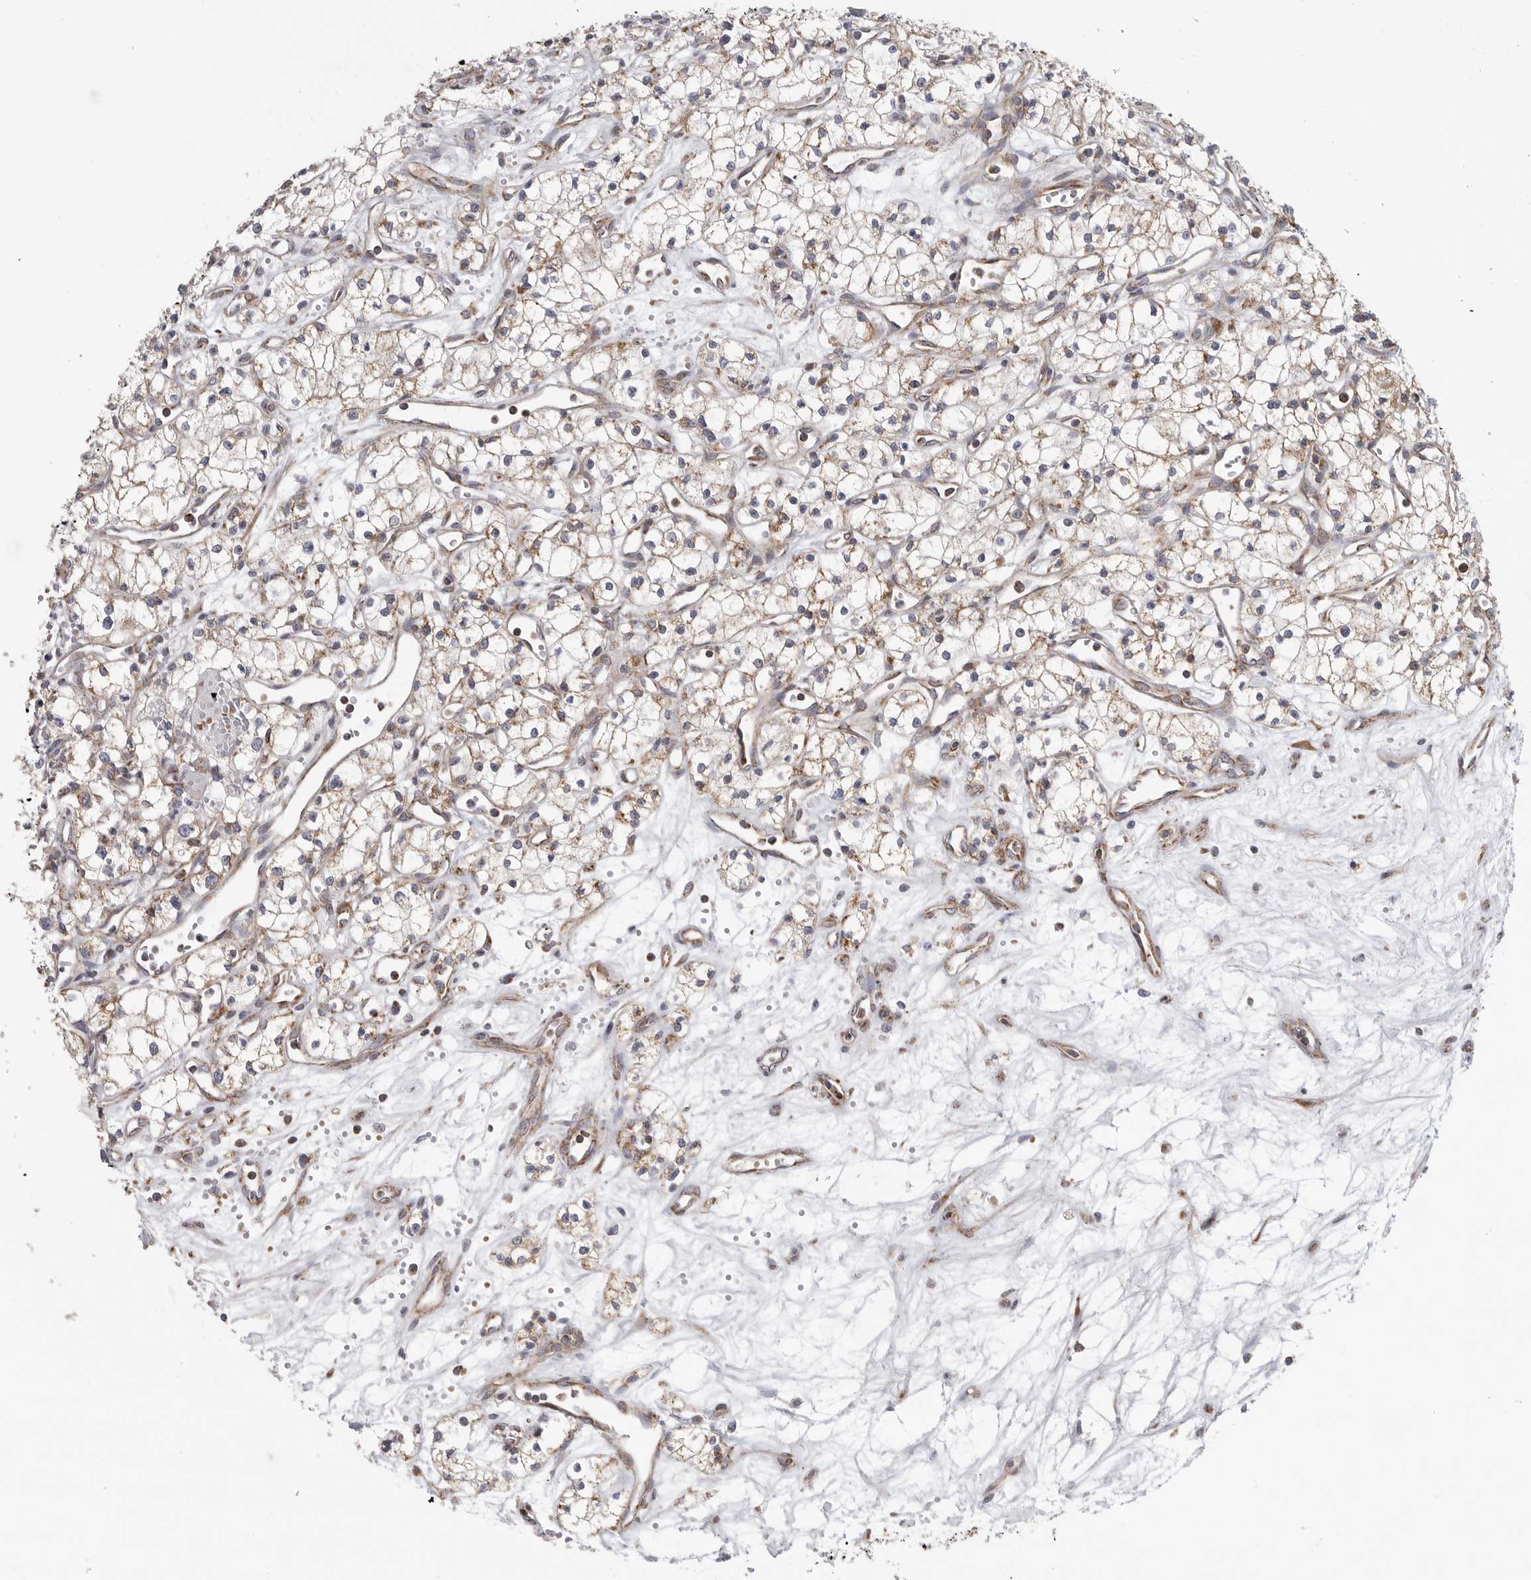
{"staining": {"intensity": "weak", "quantity": ">75%", "location": "cytoplasmic/membranous"}, "tissue": "renal cancer", "cell_type": "Tumor cells", "image_type": "cancer", "snomed": [{"axis": "morphology", "description": "Adenocarcinoma, NOS"}, {"axis": "topography", "description": "Kidney"}], "caption": "Protein expression analysis of renal cancer (adenocarcinoma) exhibits weak cytoplasmic/membranous staining in approximately >75% of tumor cells.", "gene": "FKBP8", "patient": {"sex": "male", "age": 59}}